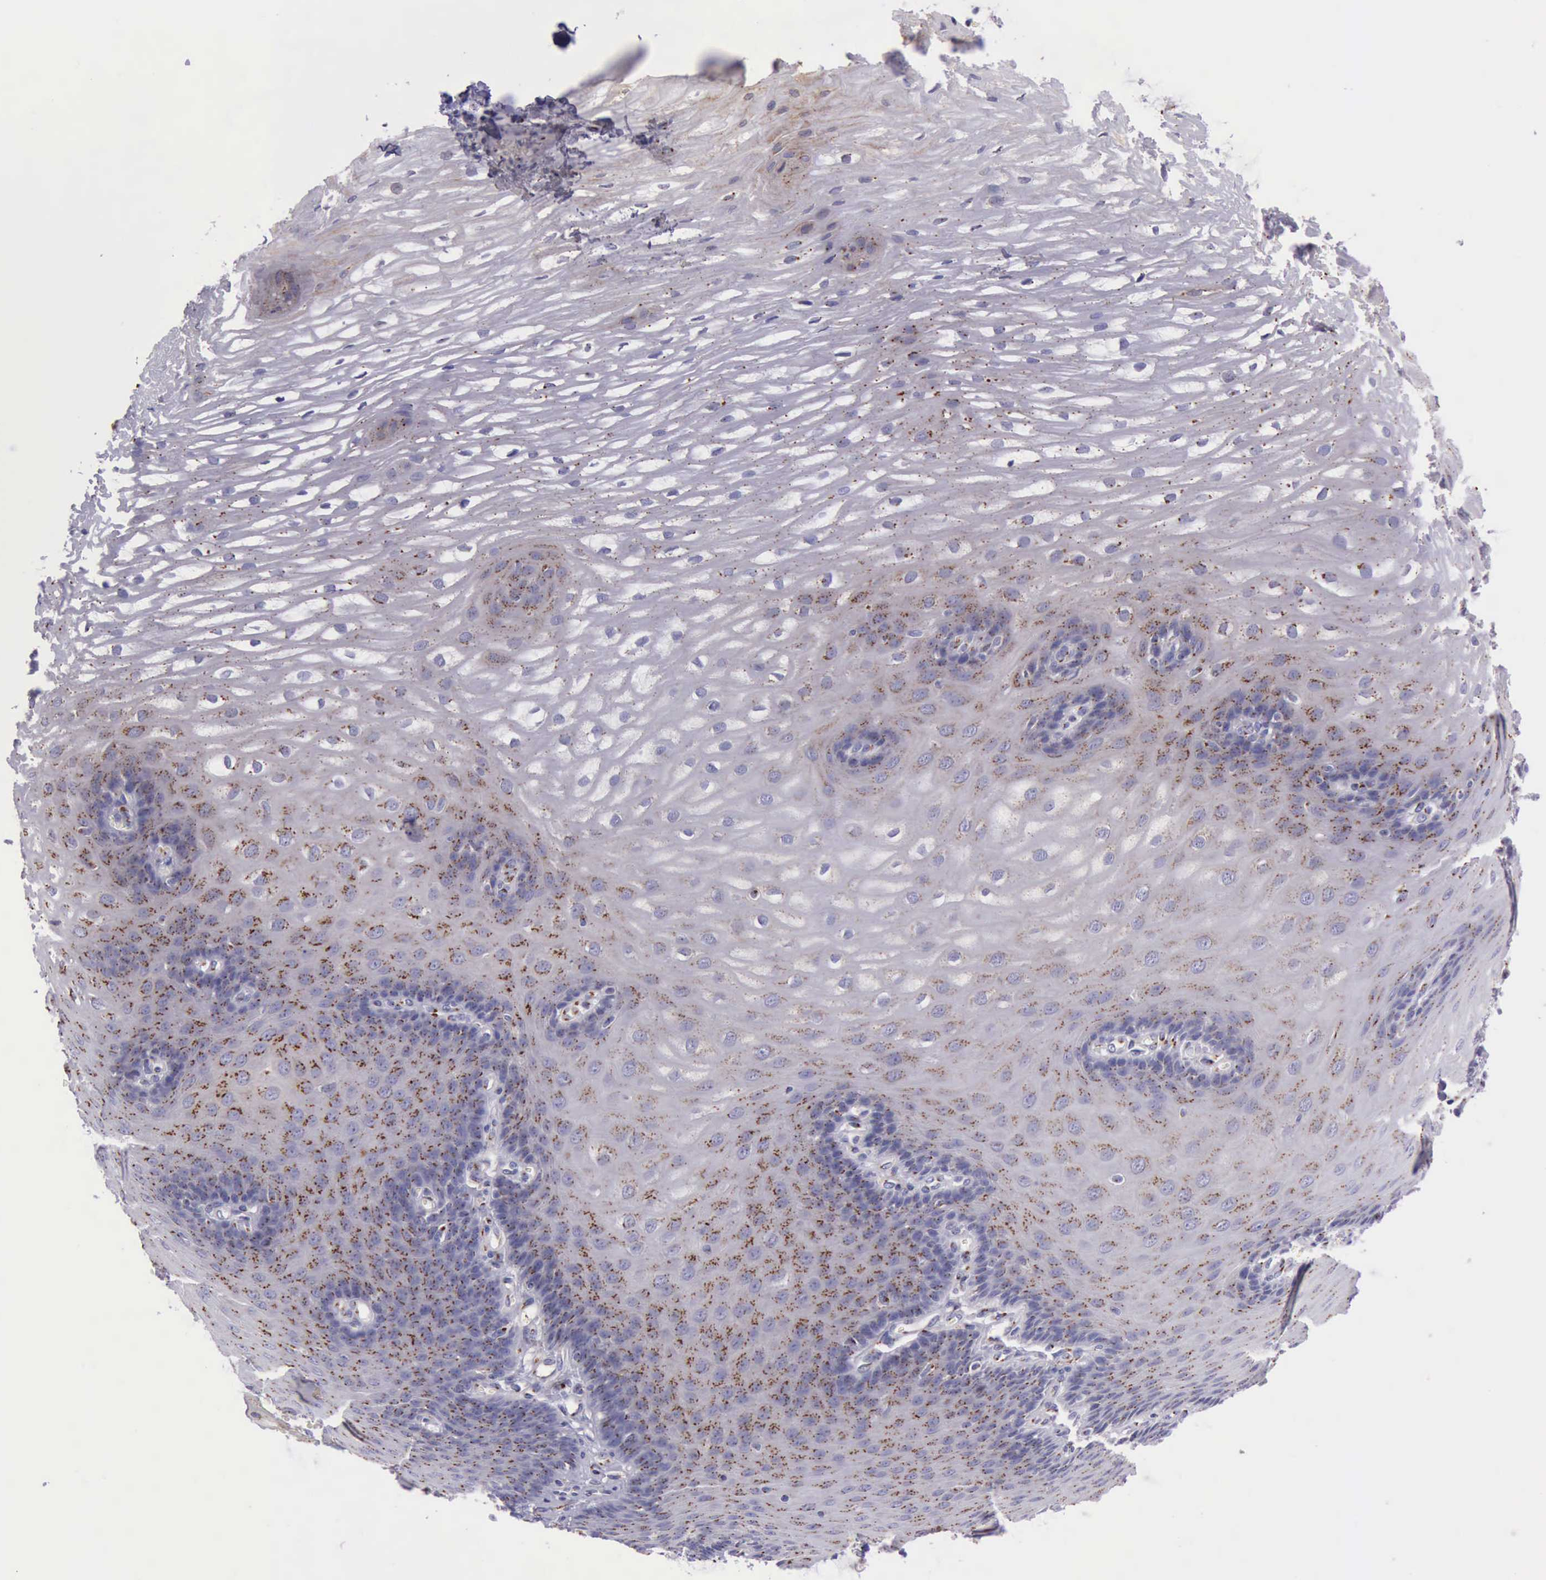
{"staining": {"intensity": "strong", "quantity": ">75%", "location": "cytoplasmic/membranous"}, "tissue": "esophagus", "cell_type": "Squamous epithelial cells", "image_type": "normal", "snomed": [{"axis": "morphology", "description": "Normal tissue, NOS"}, {"axis": "morphology", "description": "Adenocarcinoma, NOS"}, {"axis": "topography", "description": "Esophagus"}, {"axis": "topography", "description": "Stomach"}], "caption": "Esophagus stained with immunohistochemistry displays strong cytoplasmic/membranous expression in about >75% of squamous epithelial cells. (DAB (3,3'-diaminobenzidine) IHC with brightfield microscopy, high magnification).", "gene": "GOLGA5", "patient": {"sex": "male", "age": 62}}